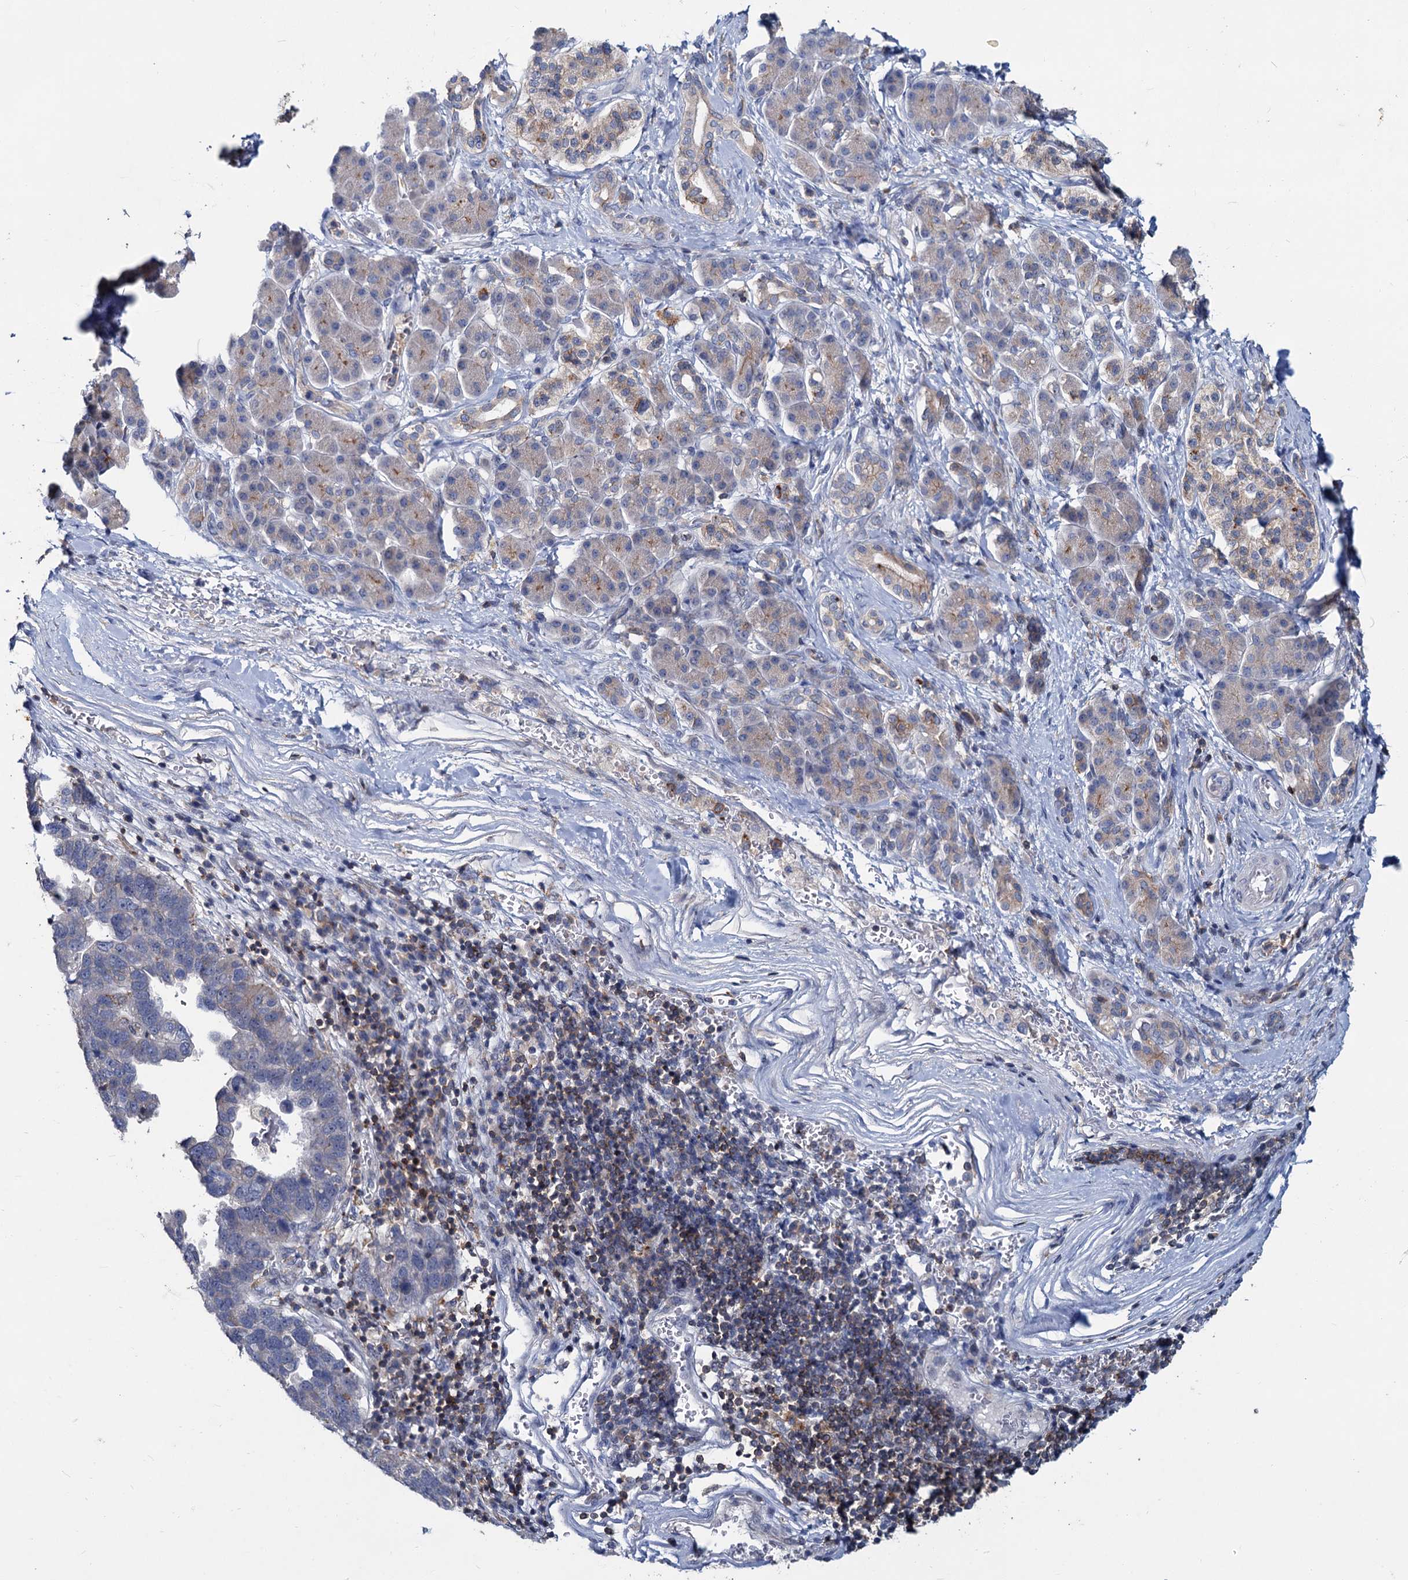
{"staining": {"intensity": "negative", "quantity": "none", "location": "none"}, "tissue": "pancreatic cancer", "cell_type": "Tumor cells", "image_type": "cancer", "snomed": [{"axis": "morphology", "description": "Adenocarcinoma, NOS"}, {"axis": "topography", "description": "Pancreas"}], "caption": "Immunohistochemistry of human pancreatic cancer (adenocarcinoma) exhibits no staining in tumor cells. (Brightfield microscopy of DAB immunohistochemistry at high magnification).", "gene": "LRCH4", "patient": {"sex": "female", "age": 61}}